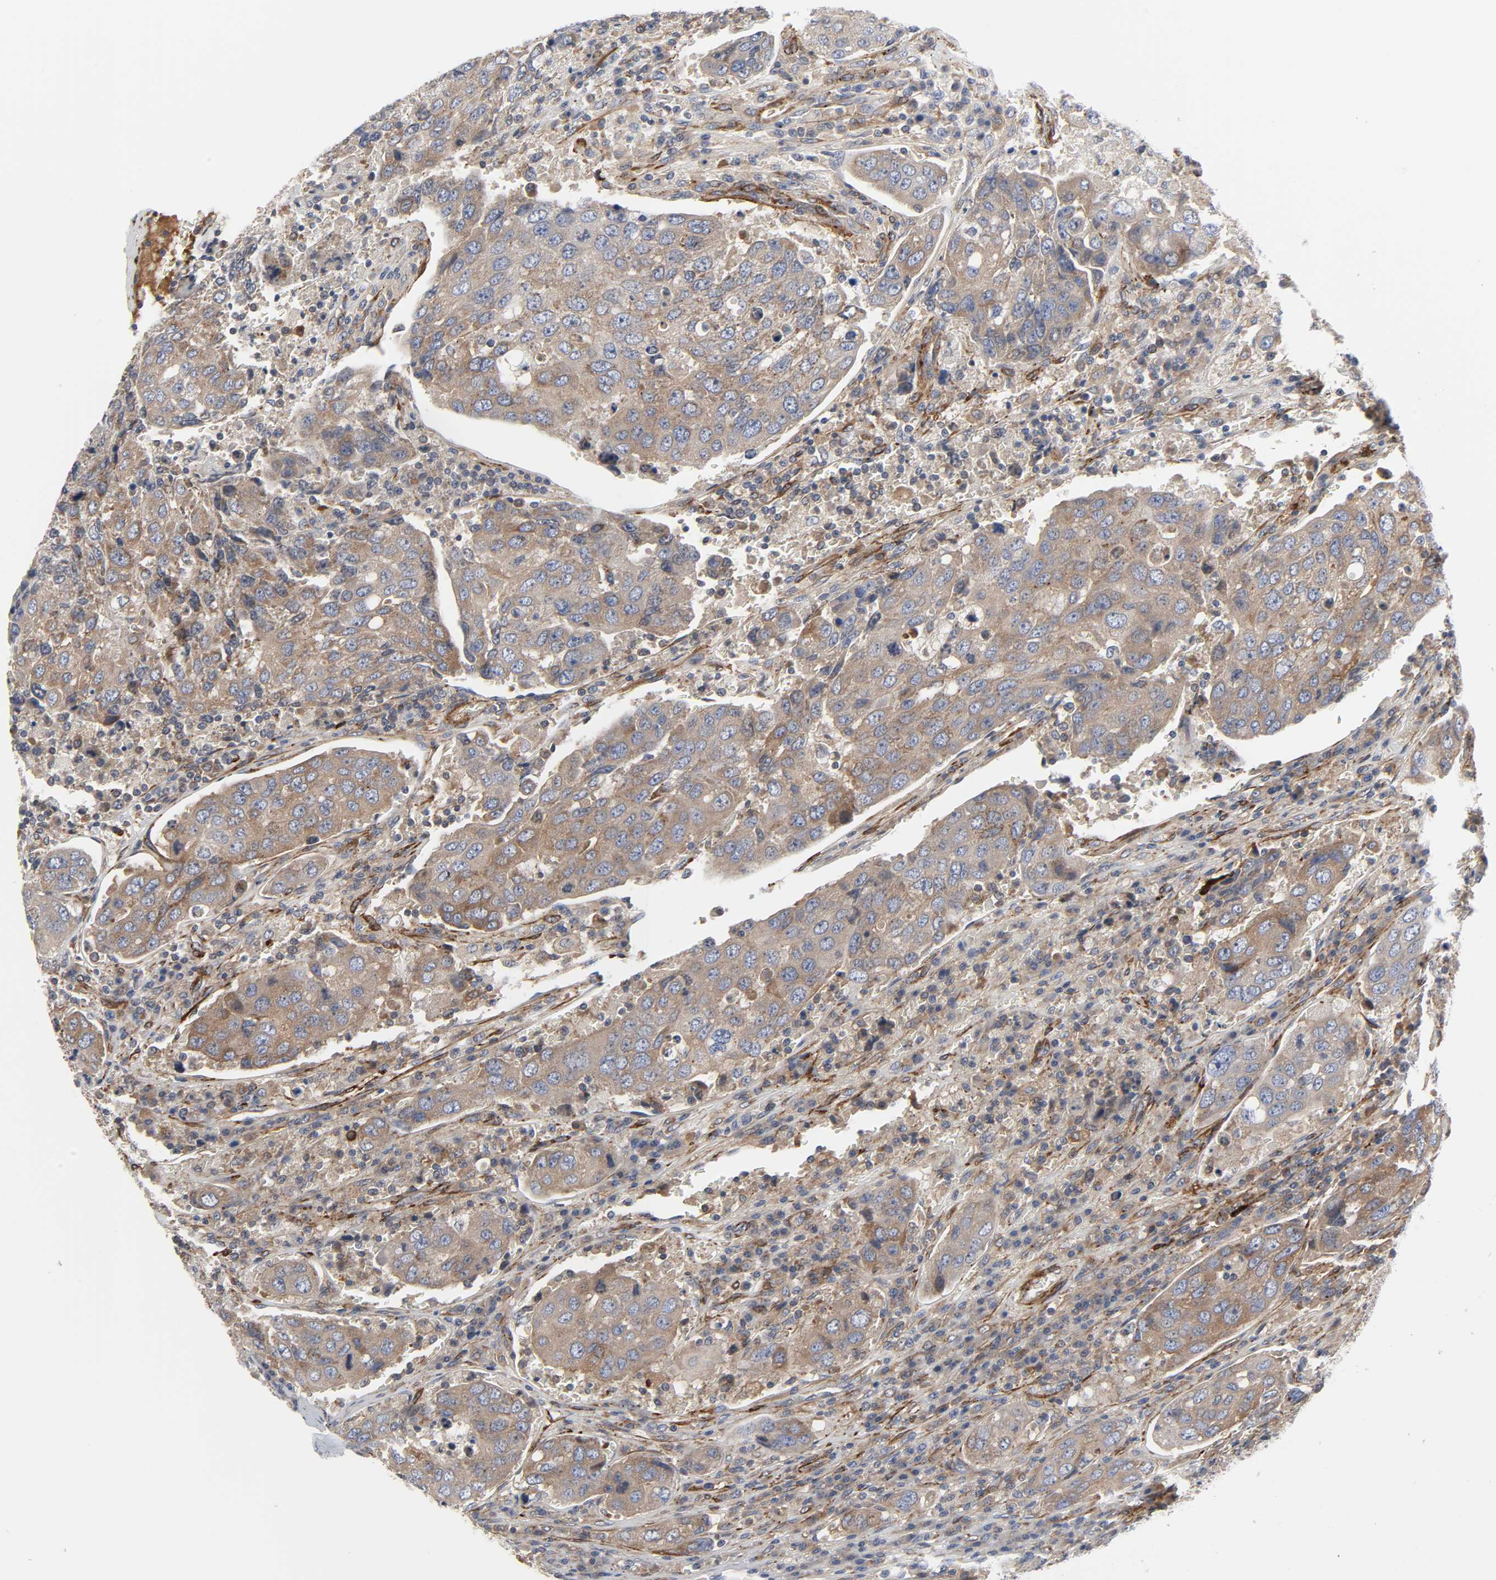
{"staining": {"intensity": "moderate", "quantity": ">75%", "location": "cytoplasmic/membranous"}, "tissue": "urothelial cancer", "cell_type": "Tumor cells", "image_type": "cancer", "snomed": [{"axis": "morphology", "description": "Urothelial carcinoma, High grade"}, {"axis": "topography", "description": "Lymph node"}, {"axis": "topography", "description": "Urinary bladder"}], "caption": "This histopathology image demonstrates immunohistochemistry staining of urothelial cancer, with medium moderate cytoplasmic/membranous positivity in about >75% of tumor cells.", "gene": "ARHGAP1", "patient": {"sex": "male", "age": 51}}